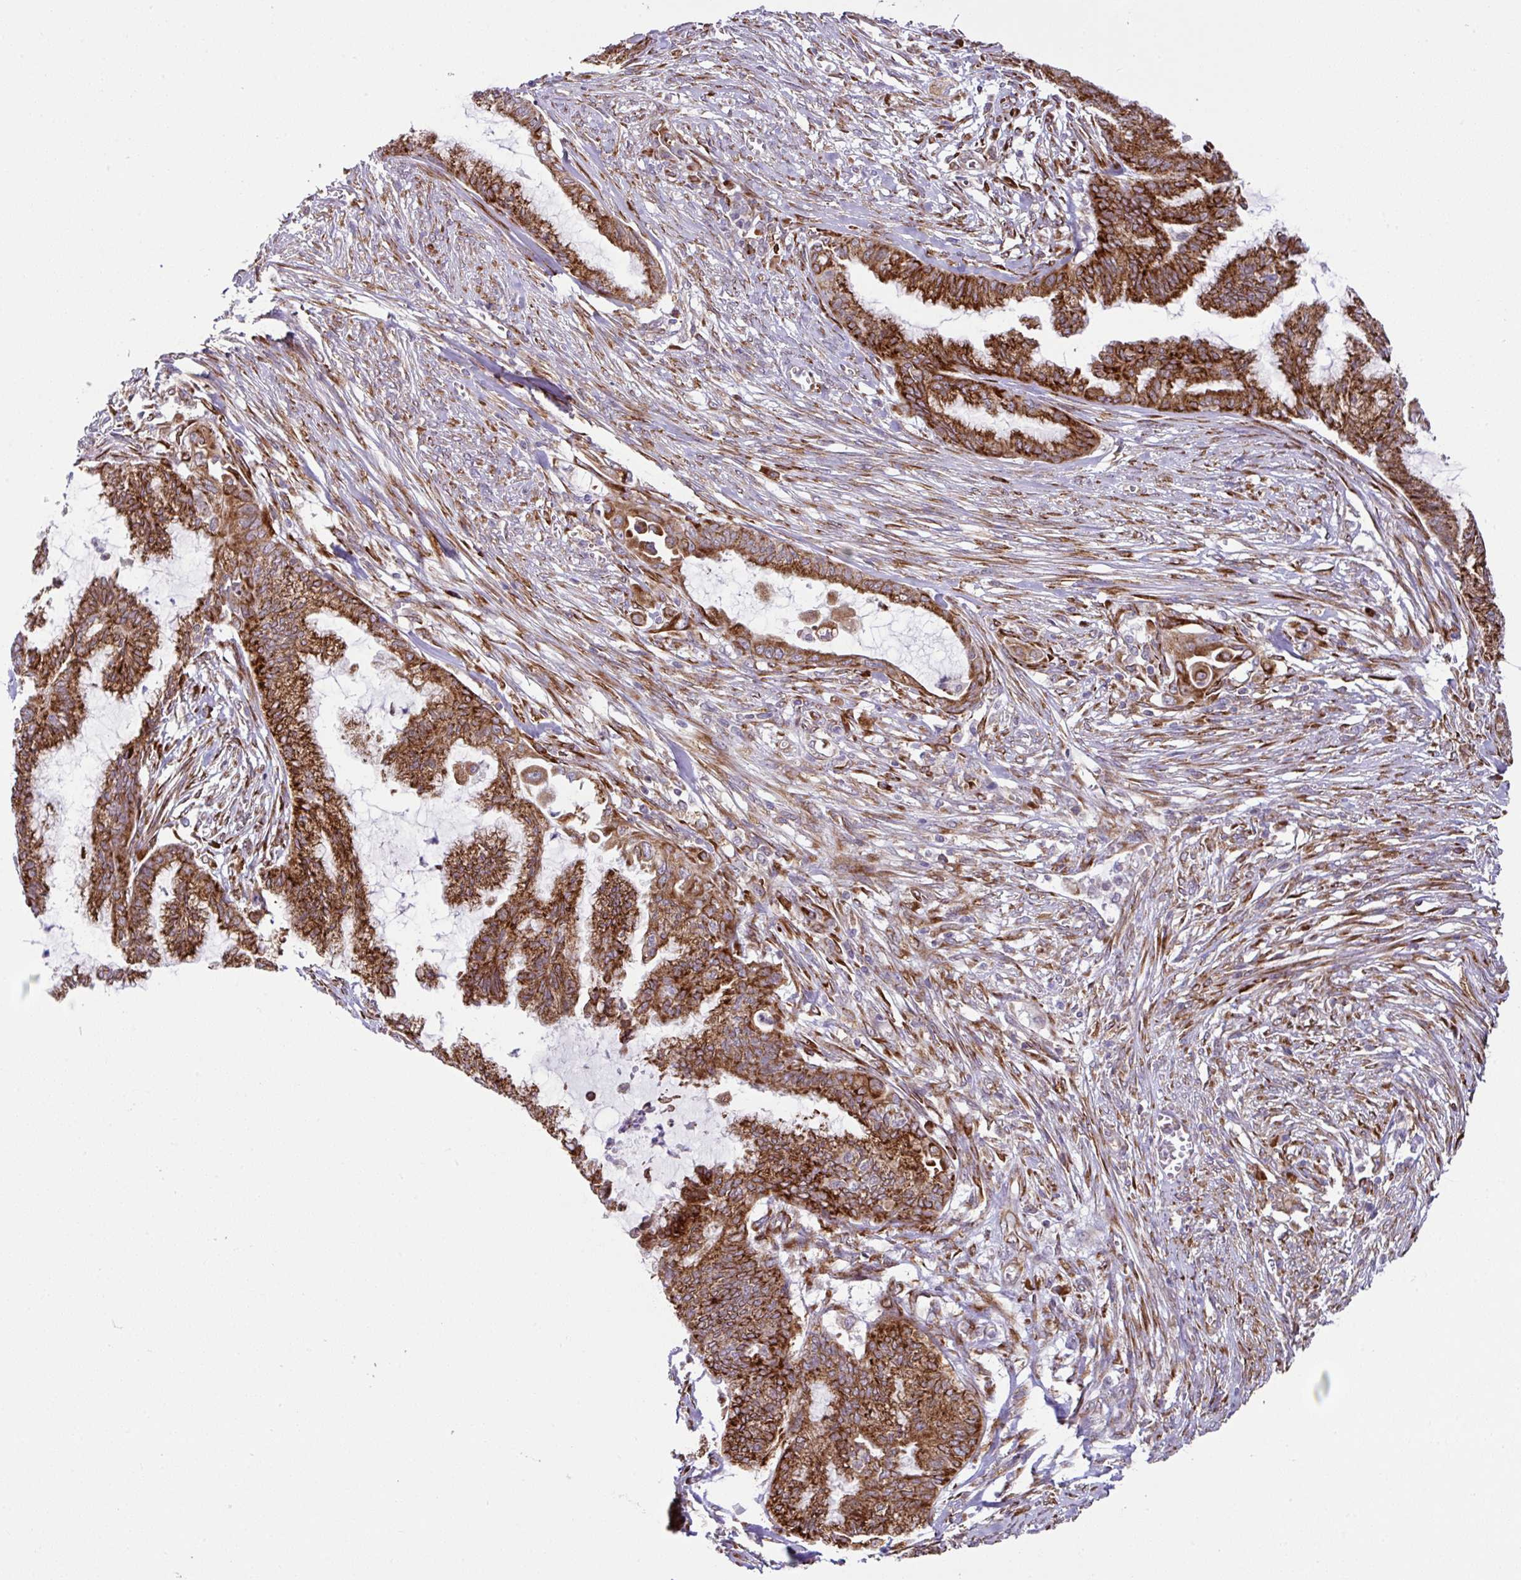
{"staining": {"intensity": "strong", "quantity": ">75%", "location": "cytoplasmic/membranous"}, "tissue": "endometrial cancer", "cell_type": "Tumor cells", "image_type": "cancer", "snomed": [{"axis": "morphology", "description": "Adenocarcinoma, NOS"}, {"axis": "topography", "description": "Endometrium"}], "caption": "DAB (3,3'-diaminobenzidine) immunohistochemical staining of human endometrial cancer (adenocarcinoma) displays strong cytoplasmic/membranous protein positivity in about >75% of tumor cells.", "gene": "SLC39A7", "patient": {"sex": "female", "age": 86}}